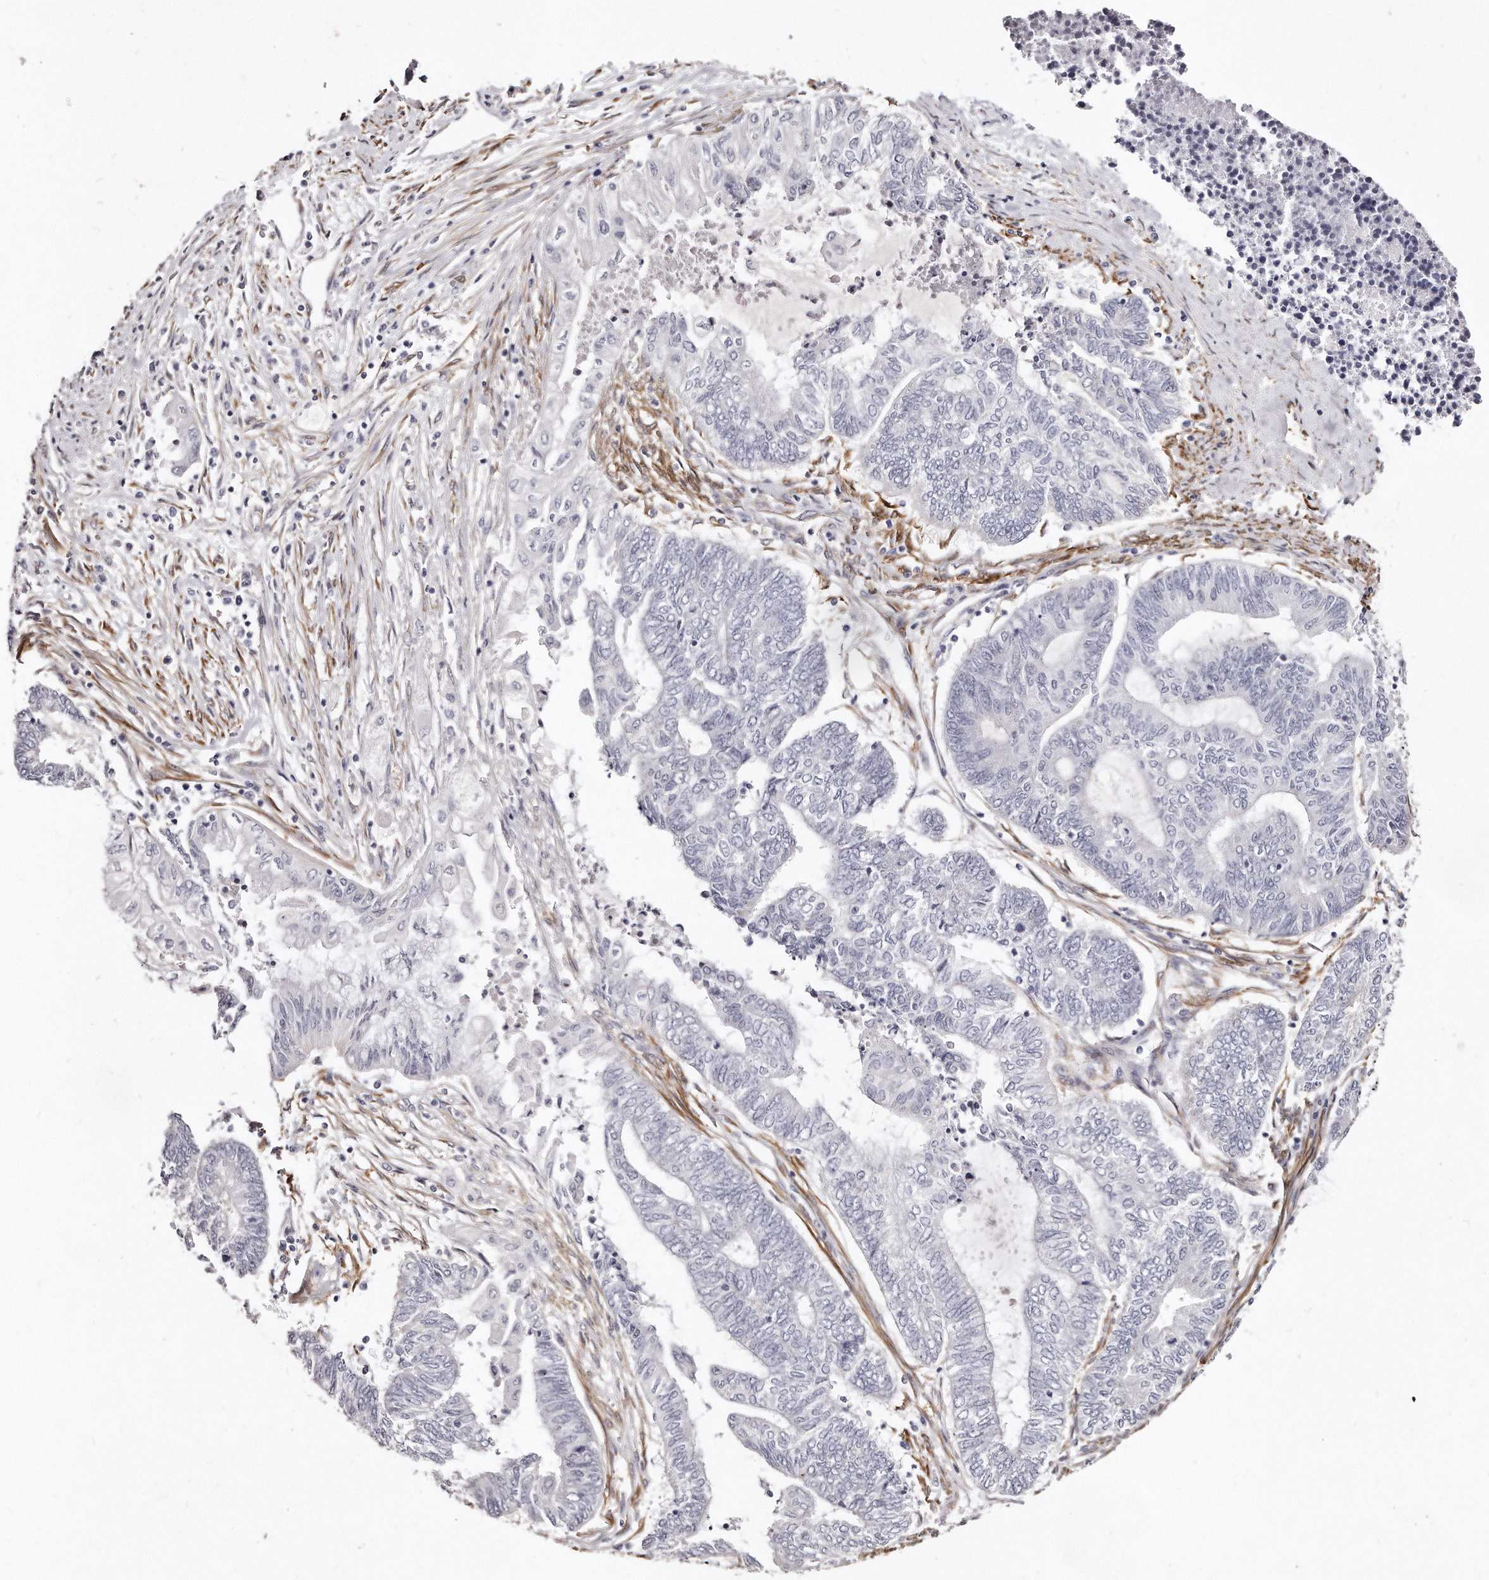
{"staining": {"intensity": "negative", "quantity": "none", "location": "none"}, "tissue": "endometrial cancer", "cell_type": "Tumor cells", "image_type": "cancer", "snomed": [{"axis": "morphology", "description": "Adenocarcinoma, NOS"}, {"axis": "topography", "description": "Uterus"}, {"axis": "topography", "description": "Endometrium"}], "caption": "Immunohistochemistry (IHC) histopathology image of neoplastic tissue: human endometrial cancer (adenocarcinoma) stained with DAB reveals no significant protein positivity in tumor cells.", "gene": "LMOD1", "patient": {"sex": "female", "age": 70}}